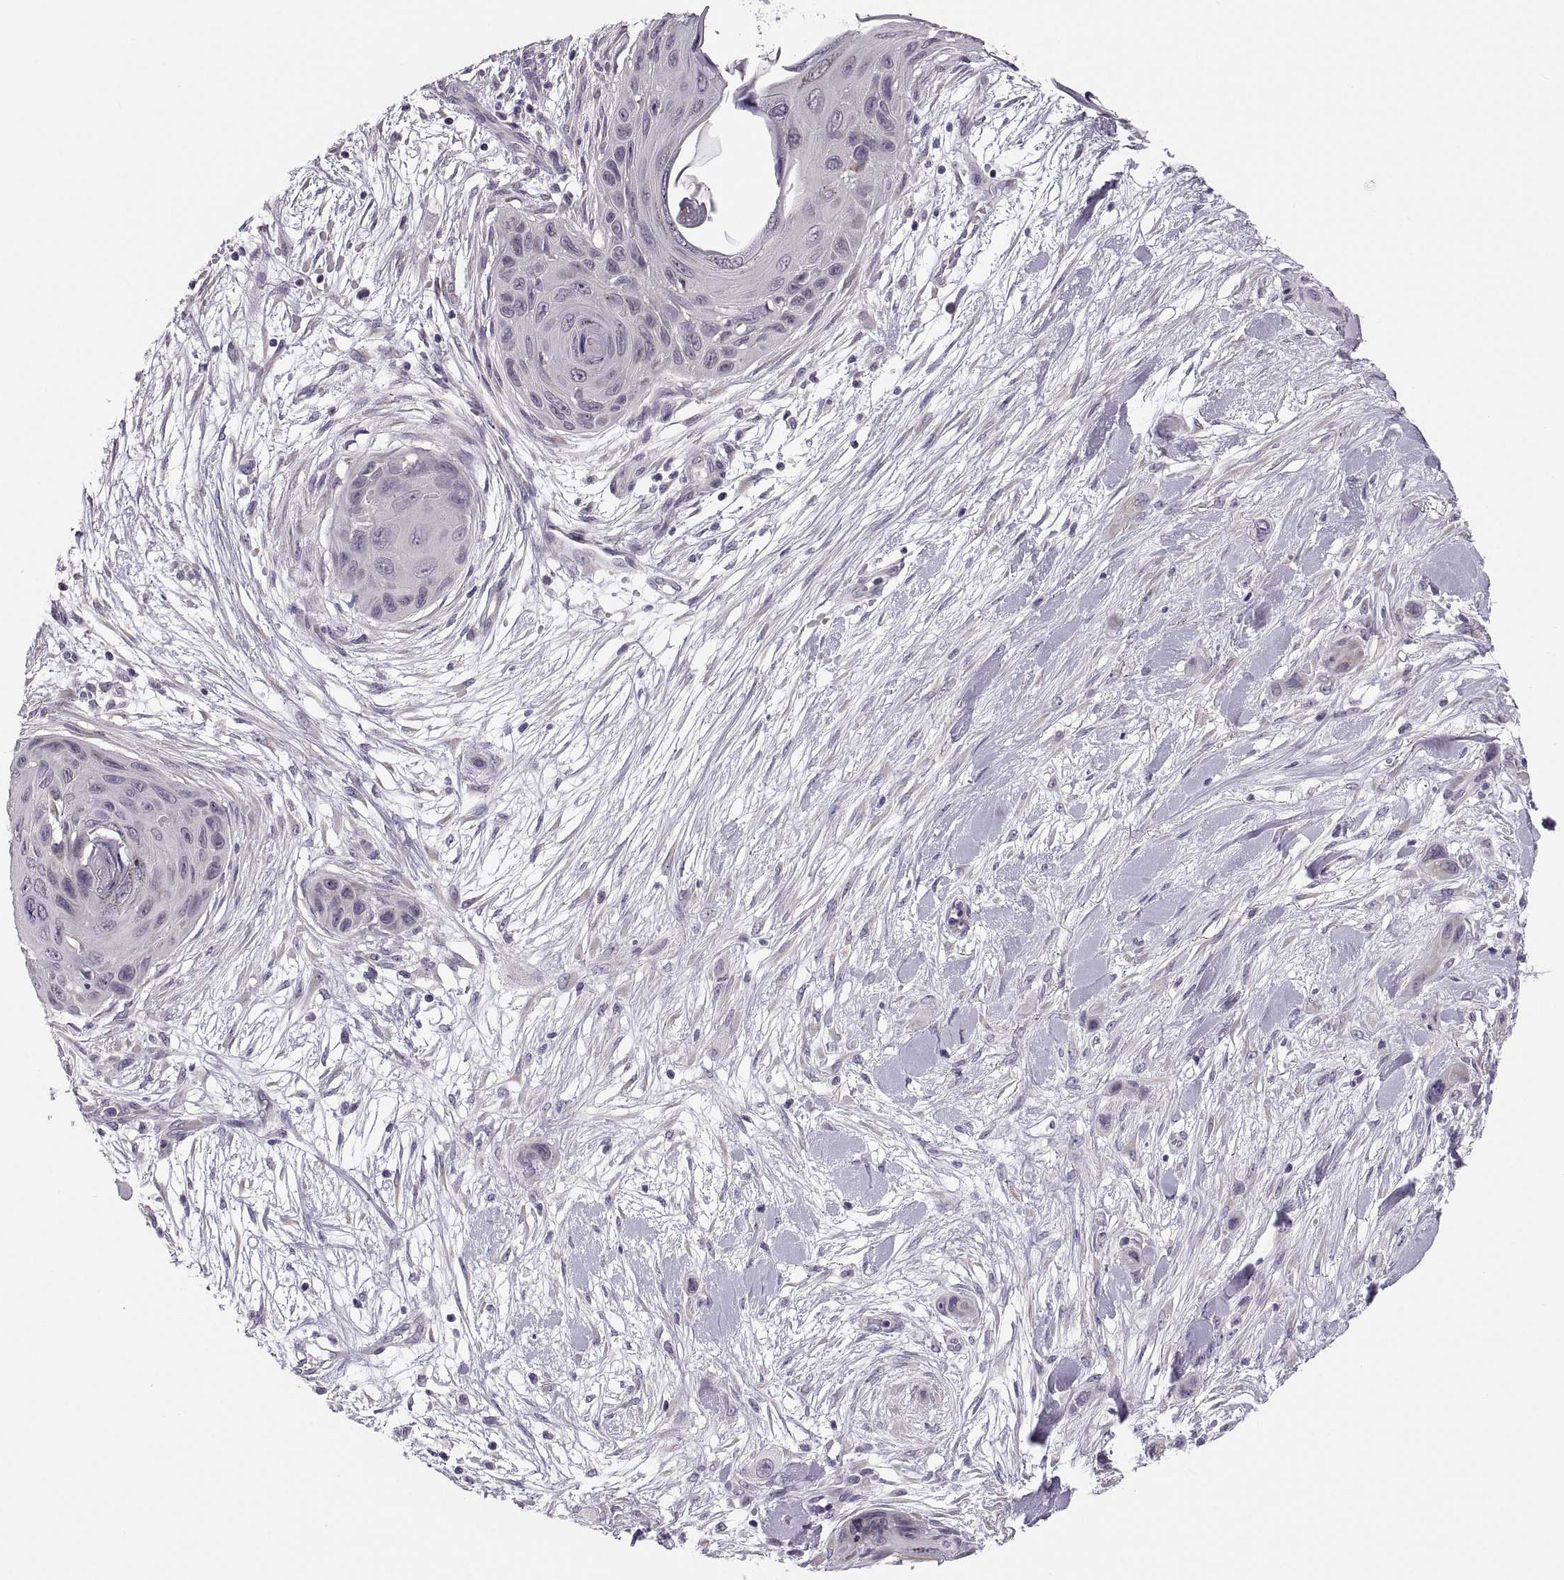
{"staining": {"intensity": "negative", "quantity": "none", "location": "none"}, "tissue": "skin cancer", "cell_type": "Tumor cells", "image_type": "cancer", "snomed": [{"axis": "morphology", "description": "Squamous cell carcinoma, NOS"}, {"axis": "topography", "description": "Skin"}], "caption": "Immunohistochemical staining of human squamous cell carcinoma (skin) displays no significant expression in tumor cells.", "gene": "ADH6", "patient": {"sex": "male", "age": 79}}